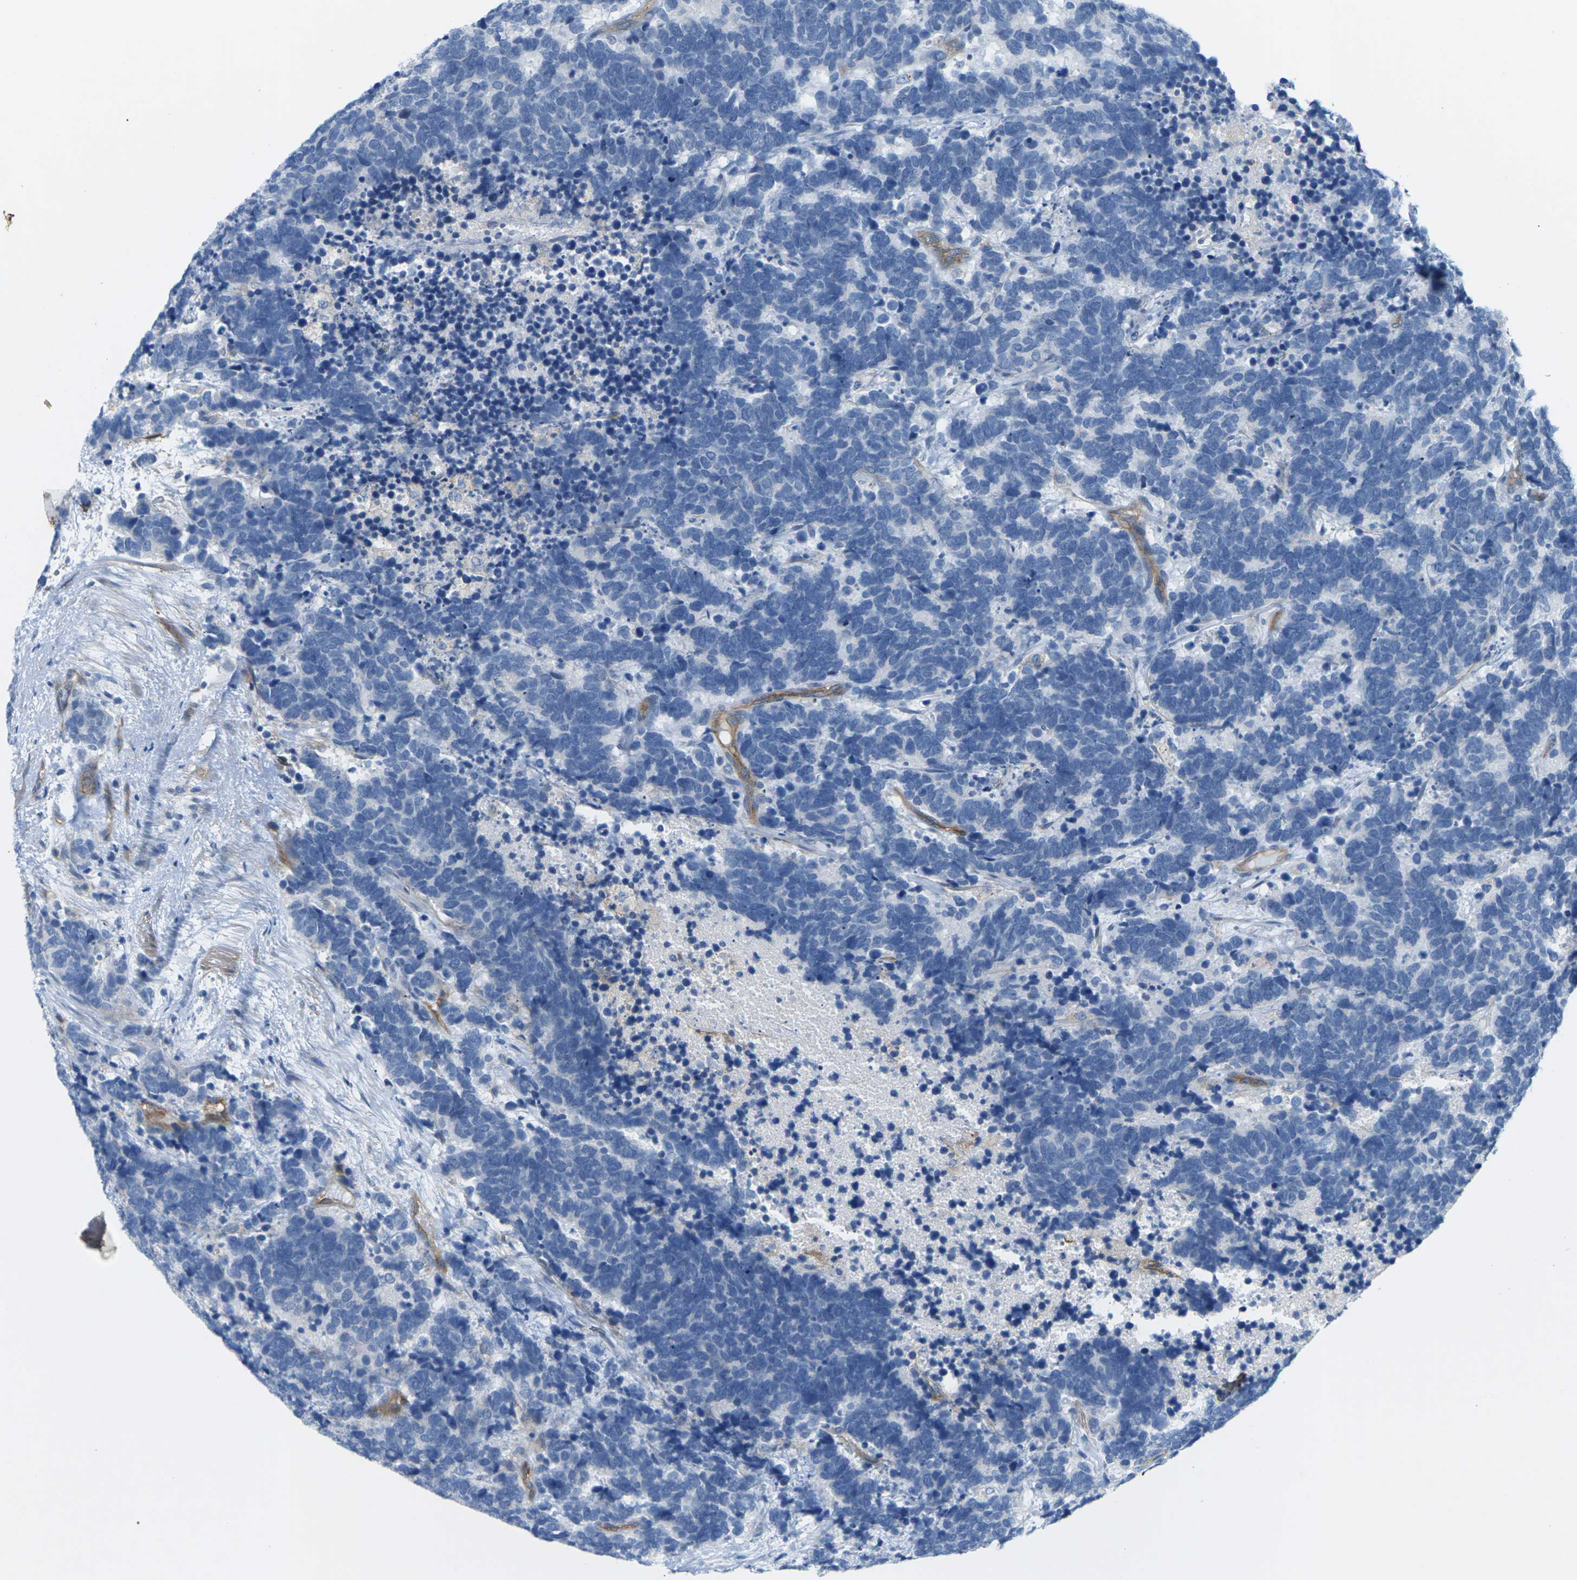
{"staining": {"intensity": "negative", "quantity": "none", "location": "none"}, "tissue": "carcinoid", "cell_type": "Tumor cells", "image_type": "cancer", "snomed": [{"axis": "morphology", "description": "Carcinoma, NOS"}, {"axis": "morphology", "description": "Carcinoid, malignant, NOS"}, {"axis": "topography", "description": "Urinary bladder"}], "caption": "Tumor cells are negative for brown protein staining in carcinoma.", "gene": "ITGA5", "patient": {"sex": "male", "age": 57}}